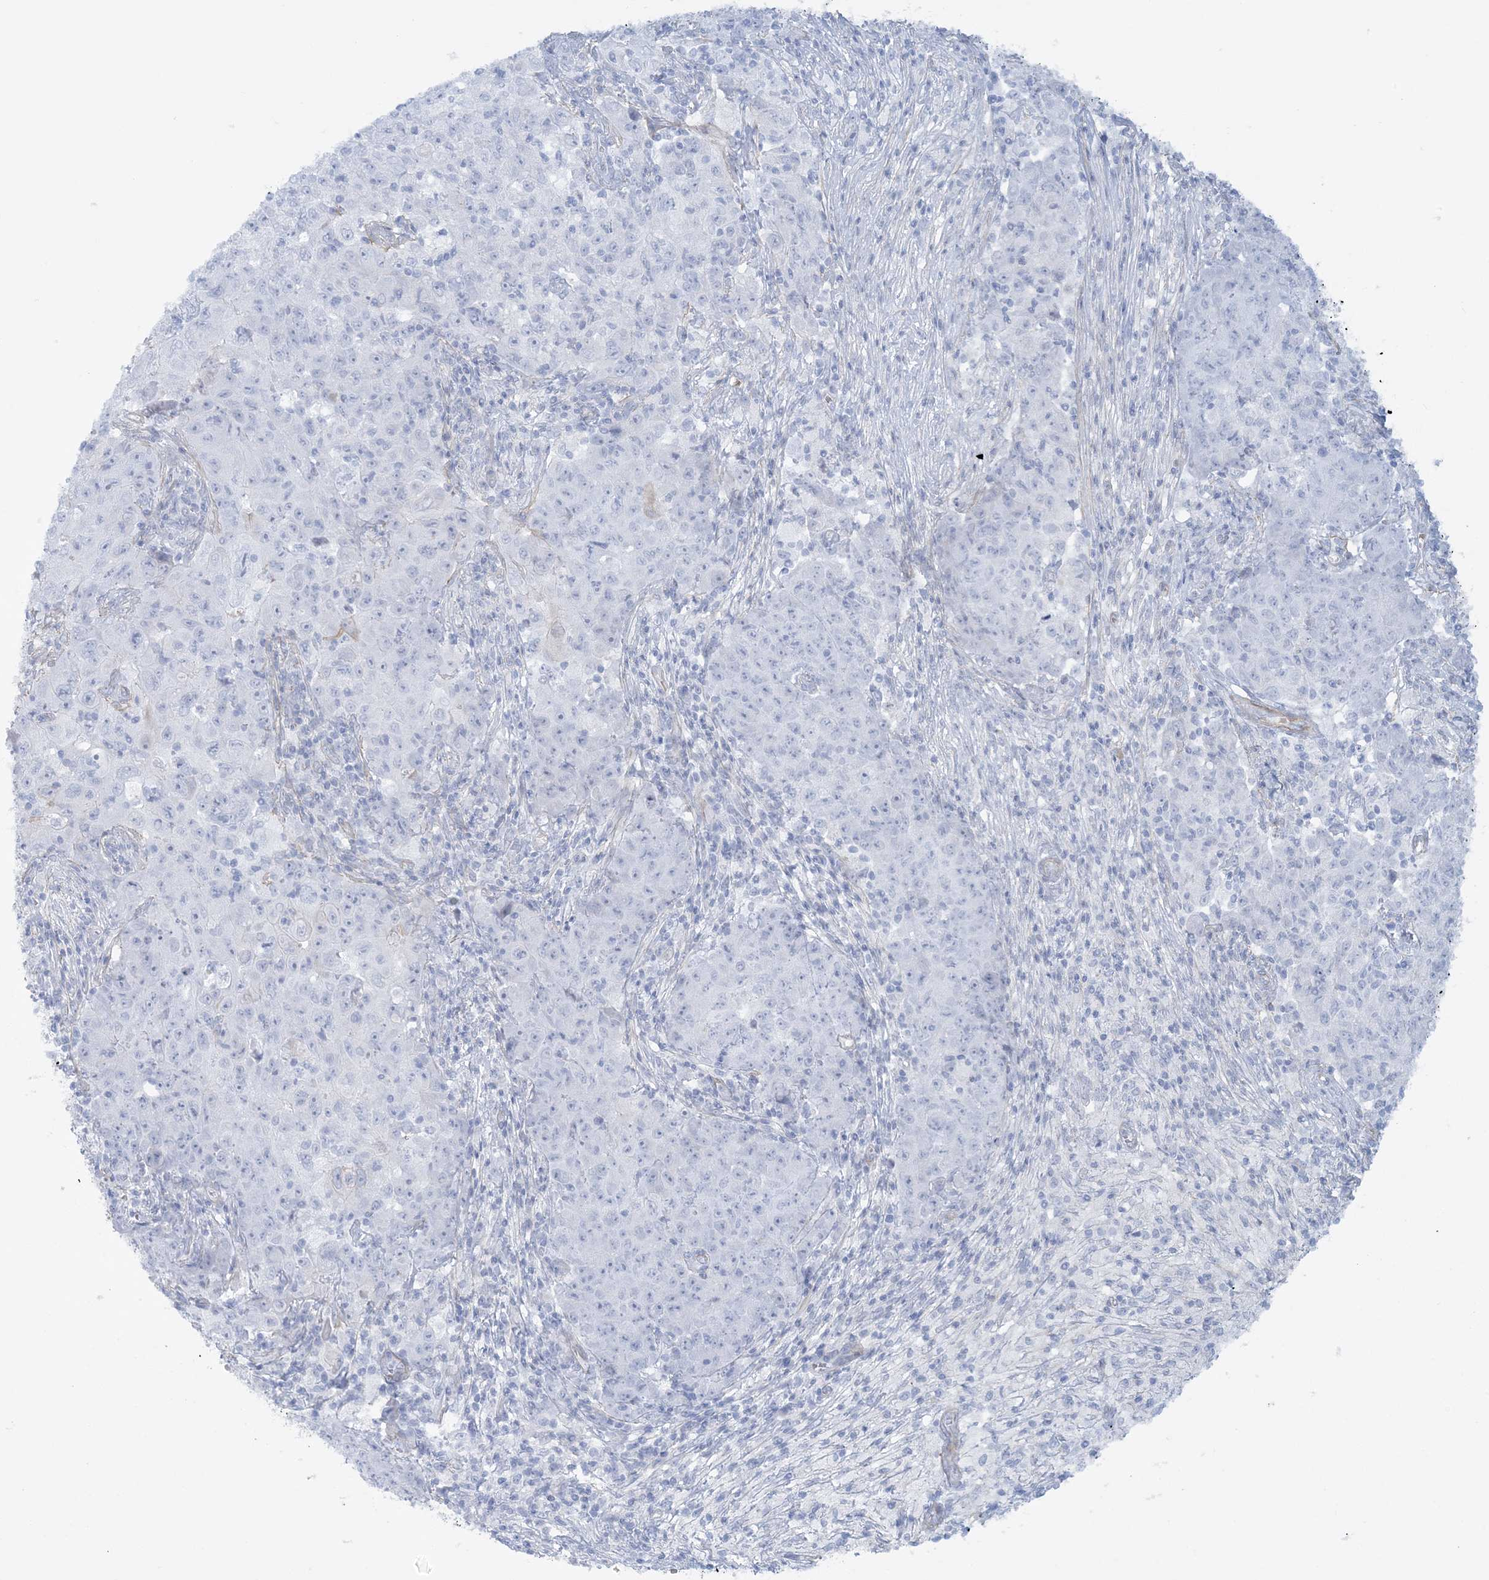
{"staining": {"intensity": "negative", "quantity": "none", "location": "none"}, "tissue": "ovarian cancer", "cell_type": "Tumor cells", "image_type": "cancer", "snomed": [{"axis": "morphology", "description": "Carcinoma, endometroid"}, {"axis": "topography", "description": "Ovary"}], "caption": "DAB immunohistochemical staining of human ovarian cancer (endometroid carcinoma) exhibits no significant positivity in tumor cells.", "gene": "AGXT", "patient": {"sex": "female", "age": 42}}